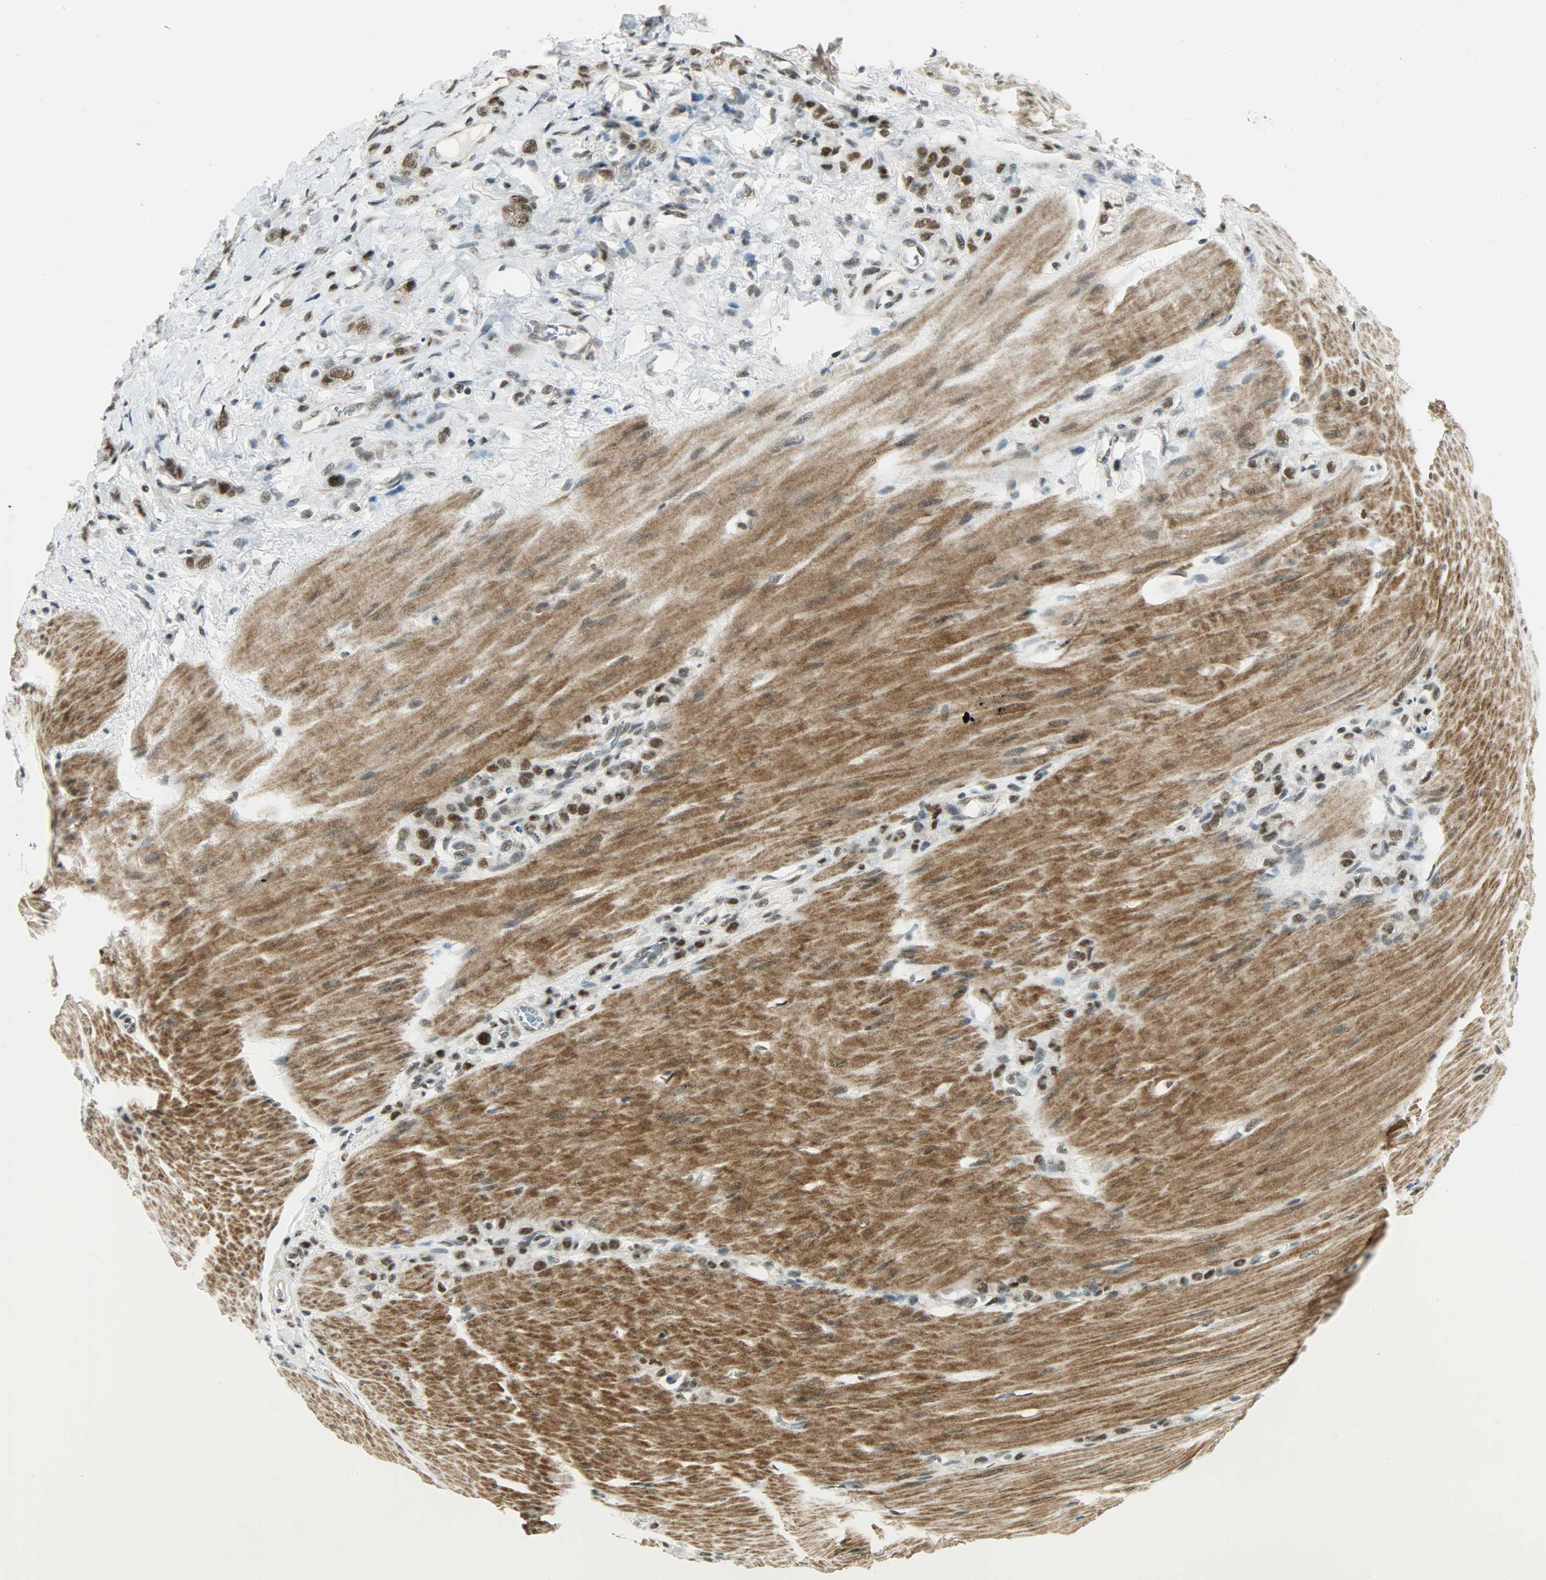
{"staining": {"intensity": "strong", "quantity": ">75%", "location": "nuclear"}, "tissue": "stomach cancer", "cell_type": "Tumor cells", "image_type": "cancer", "snomed": [{"axis": "morphology", "description": "Adenocarcinoma, NOS"}, {"axis": "topography", "description": "Stomach"}], "caption": "Strong nuclear positivity is present in approximately >75% of tumor cells in stomach adenocarcinoma. Ihc stains the protein in brown and the nuclei are stained blue.", "gene": "SUGP1", "patient": {"sex": "male", "age": 82}}